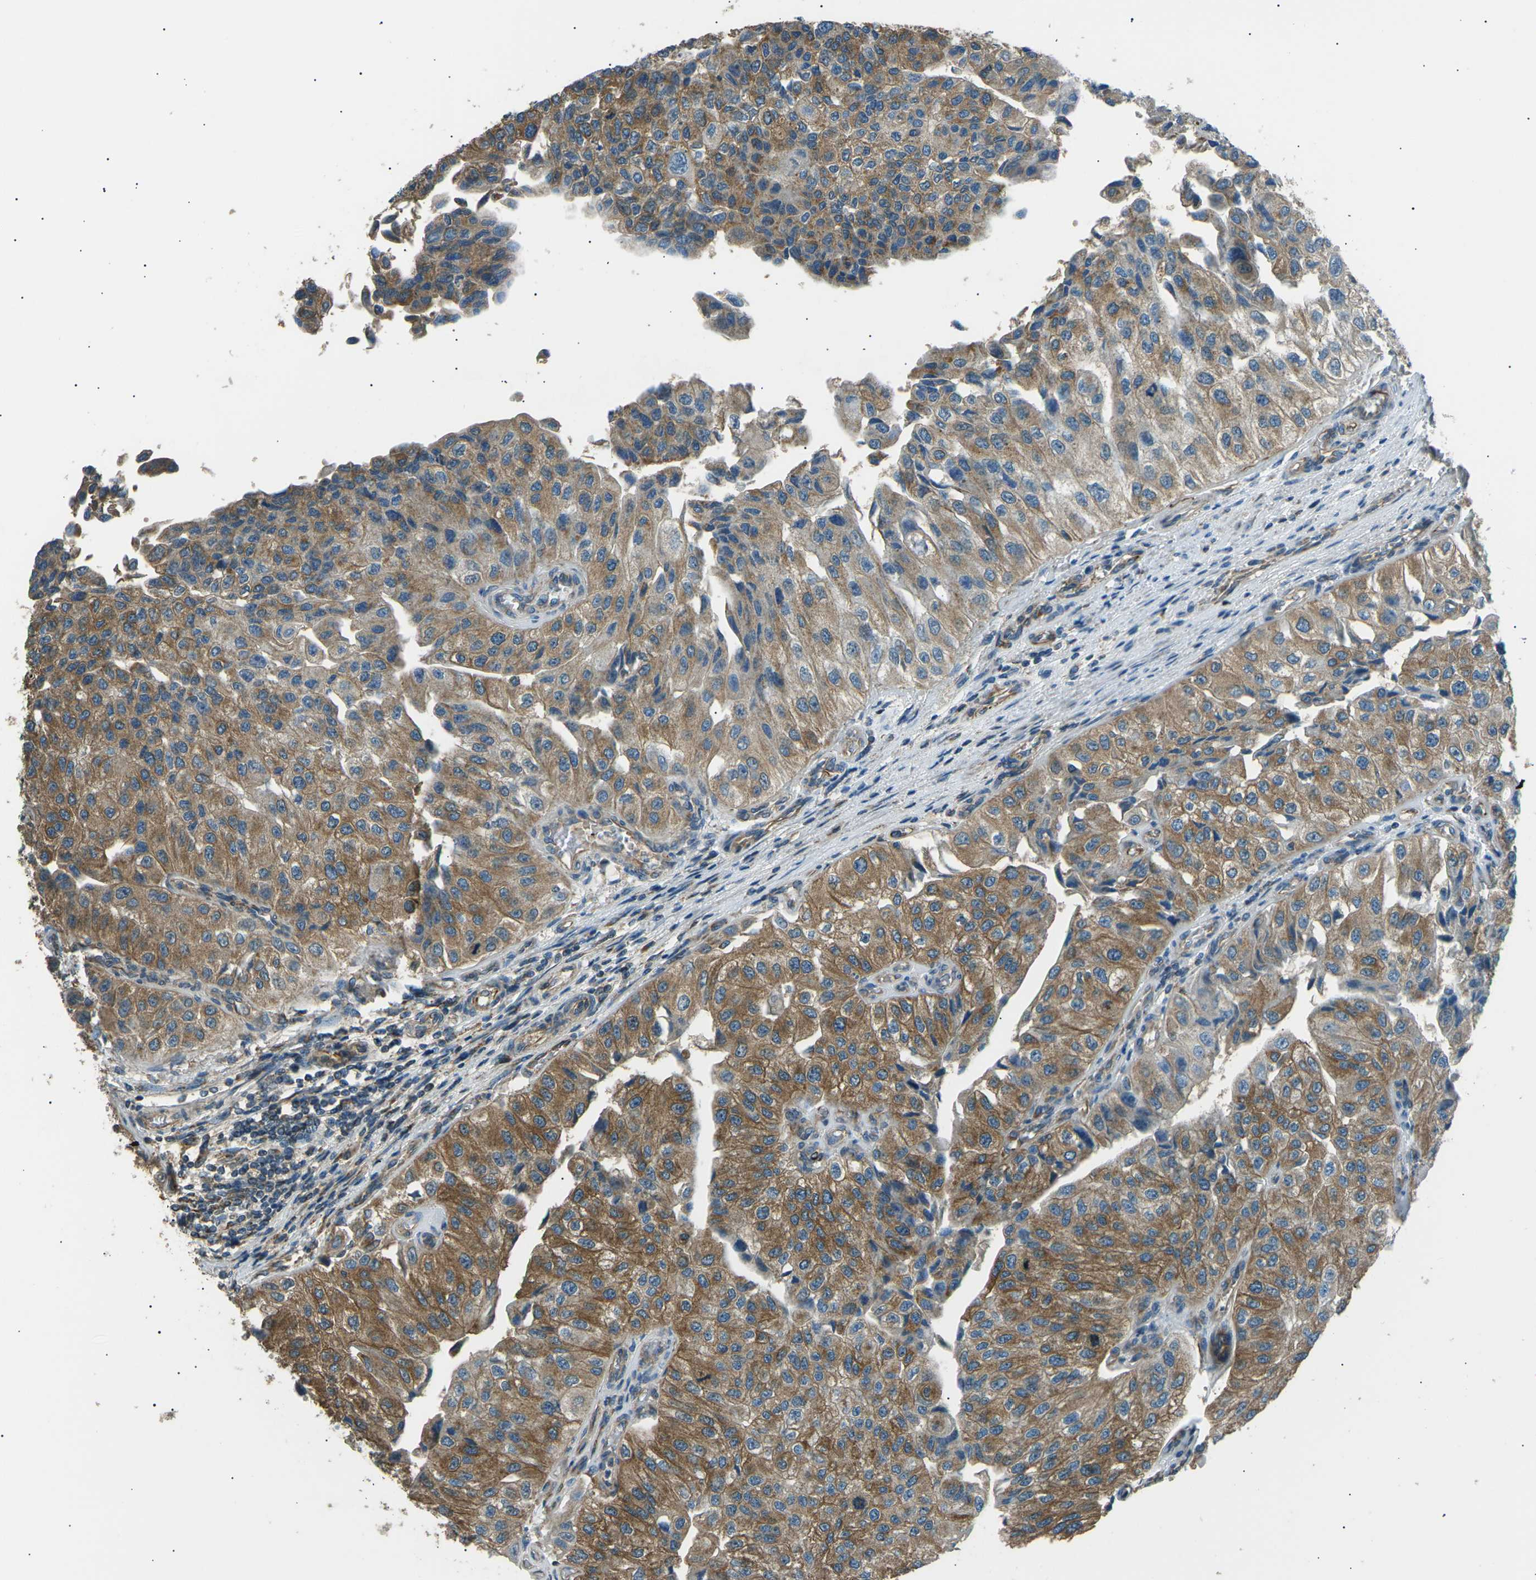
{"staining": {"intensity": "moderate", "quantity": ">75%", "location": "cytoplasmic/membranous"}, "tissue": "urothelial cancer", "cell_type": "Tumor cells", "image_type": "cancer", "snomed": [{"axis": "morphology", "description": "Urothelial carcinoma, High grade"}, {"axis": "topography", "description": "Kidney"}, {"axis": "topography", "description": "Urinary bladder"}], "caption": "Moderate cytoplasmic/membranous positivity for a protein is identified in approximately >75% of tumor cells of urothelial cancer using immunohistochemistry (IHC).", "gene": "SLK", "patient": {"sex": "male", "age": 77}}